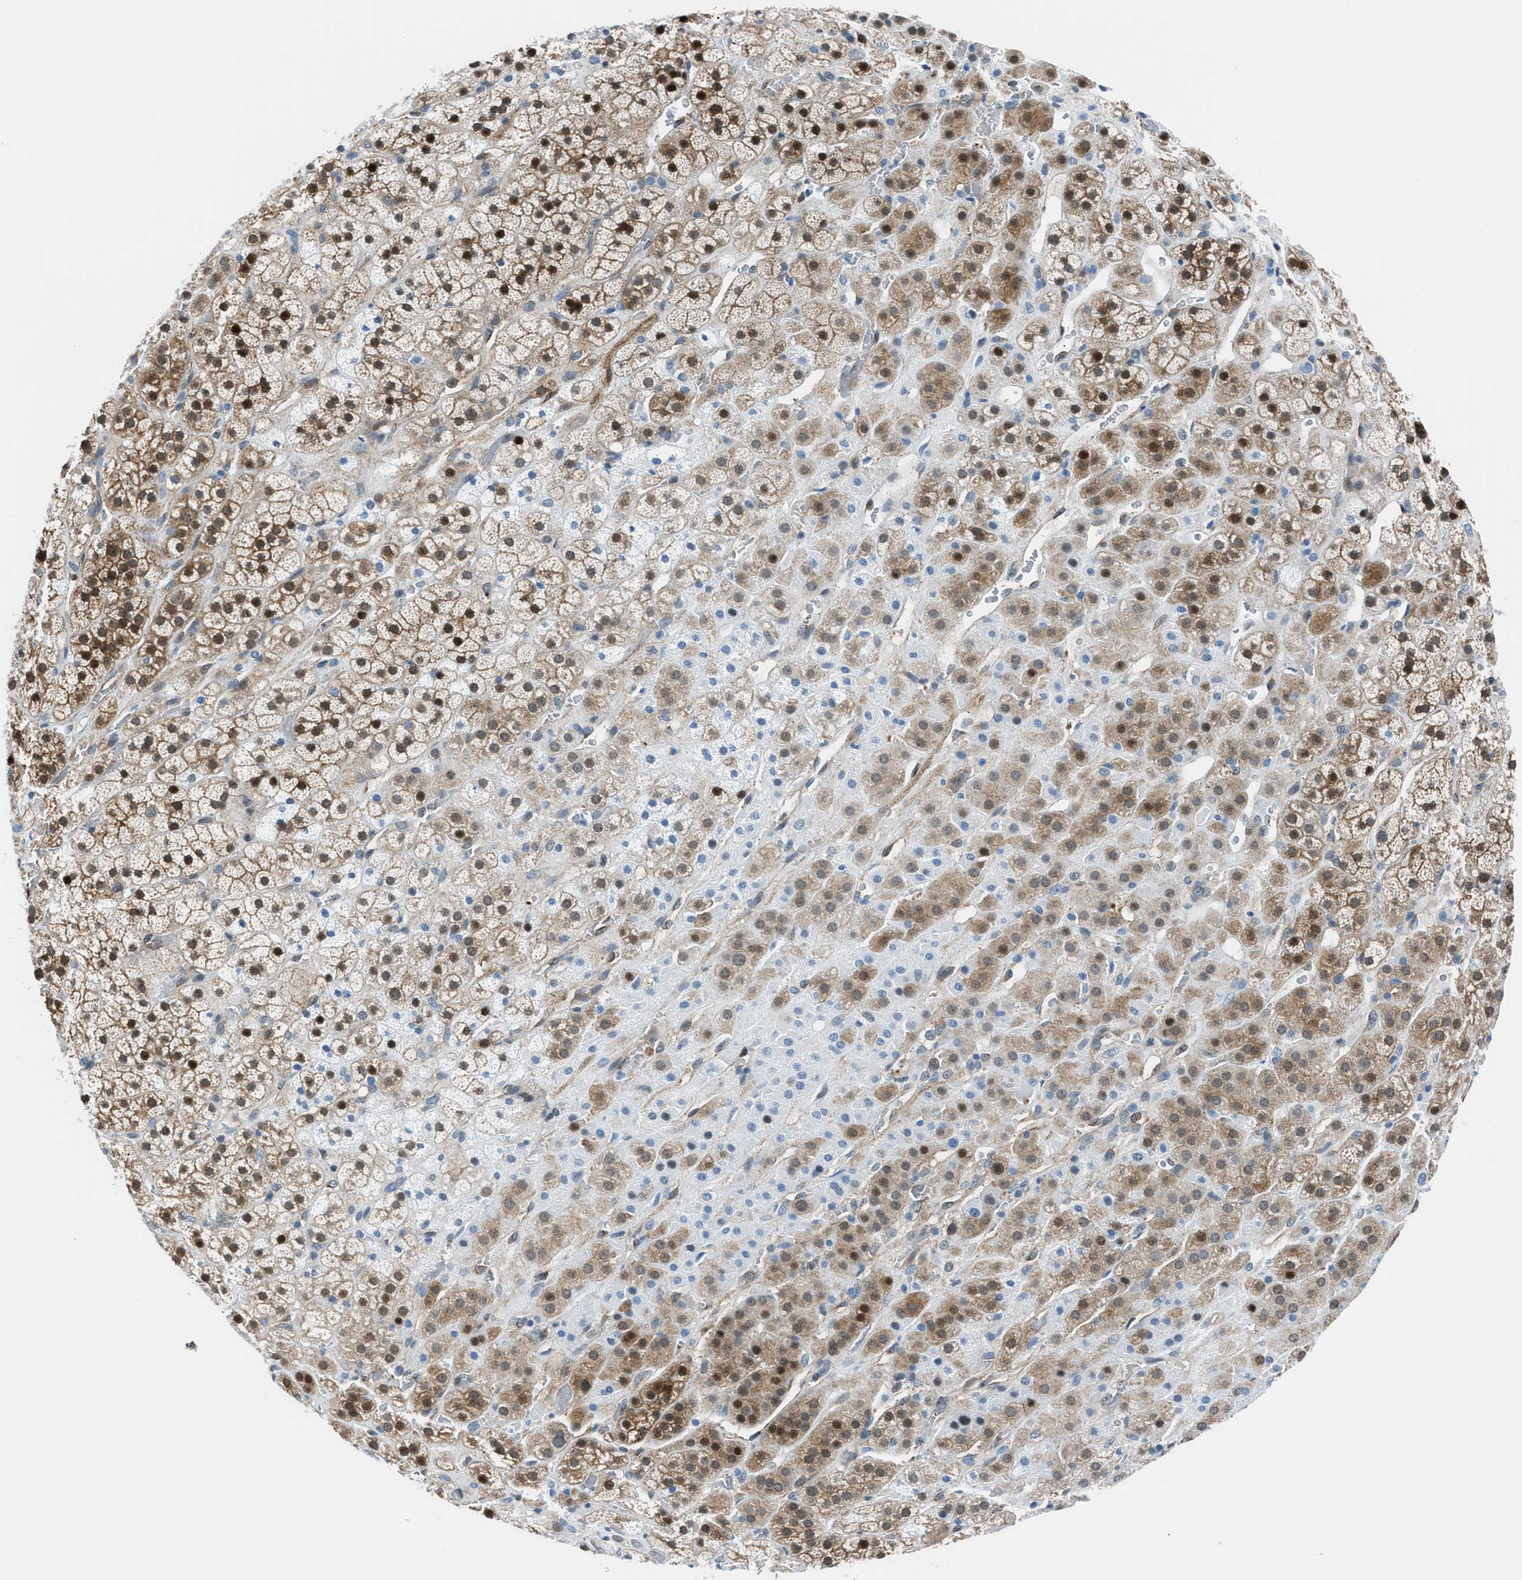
{"staining": {"intensity": "strong", "quantity": ">75%", "location": "cytoplasmic/membranous,nuclear"}, "tissue": "adrenal gland", "cell_type": "Glandular cells", "image_type": "normal", "snomed": [{"axis": "morphology", "description": "Normal tissue, NOS"}, {"axis": "topography", "description": "Adrenal gland"}], "caption": "Protein analysis of benign adrenal gland displays strong cytoplasmic/membranous,nuclear positivity in approximately >75% of glandular cells.", "gene": "YWHAE", "patient": {"sex": "male", "age": 56}}